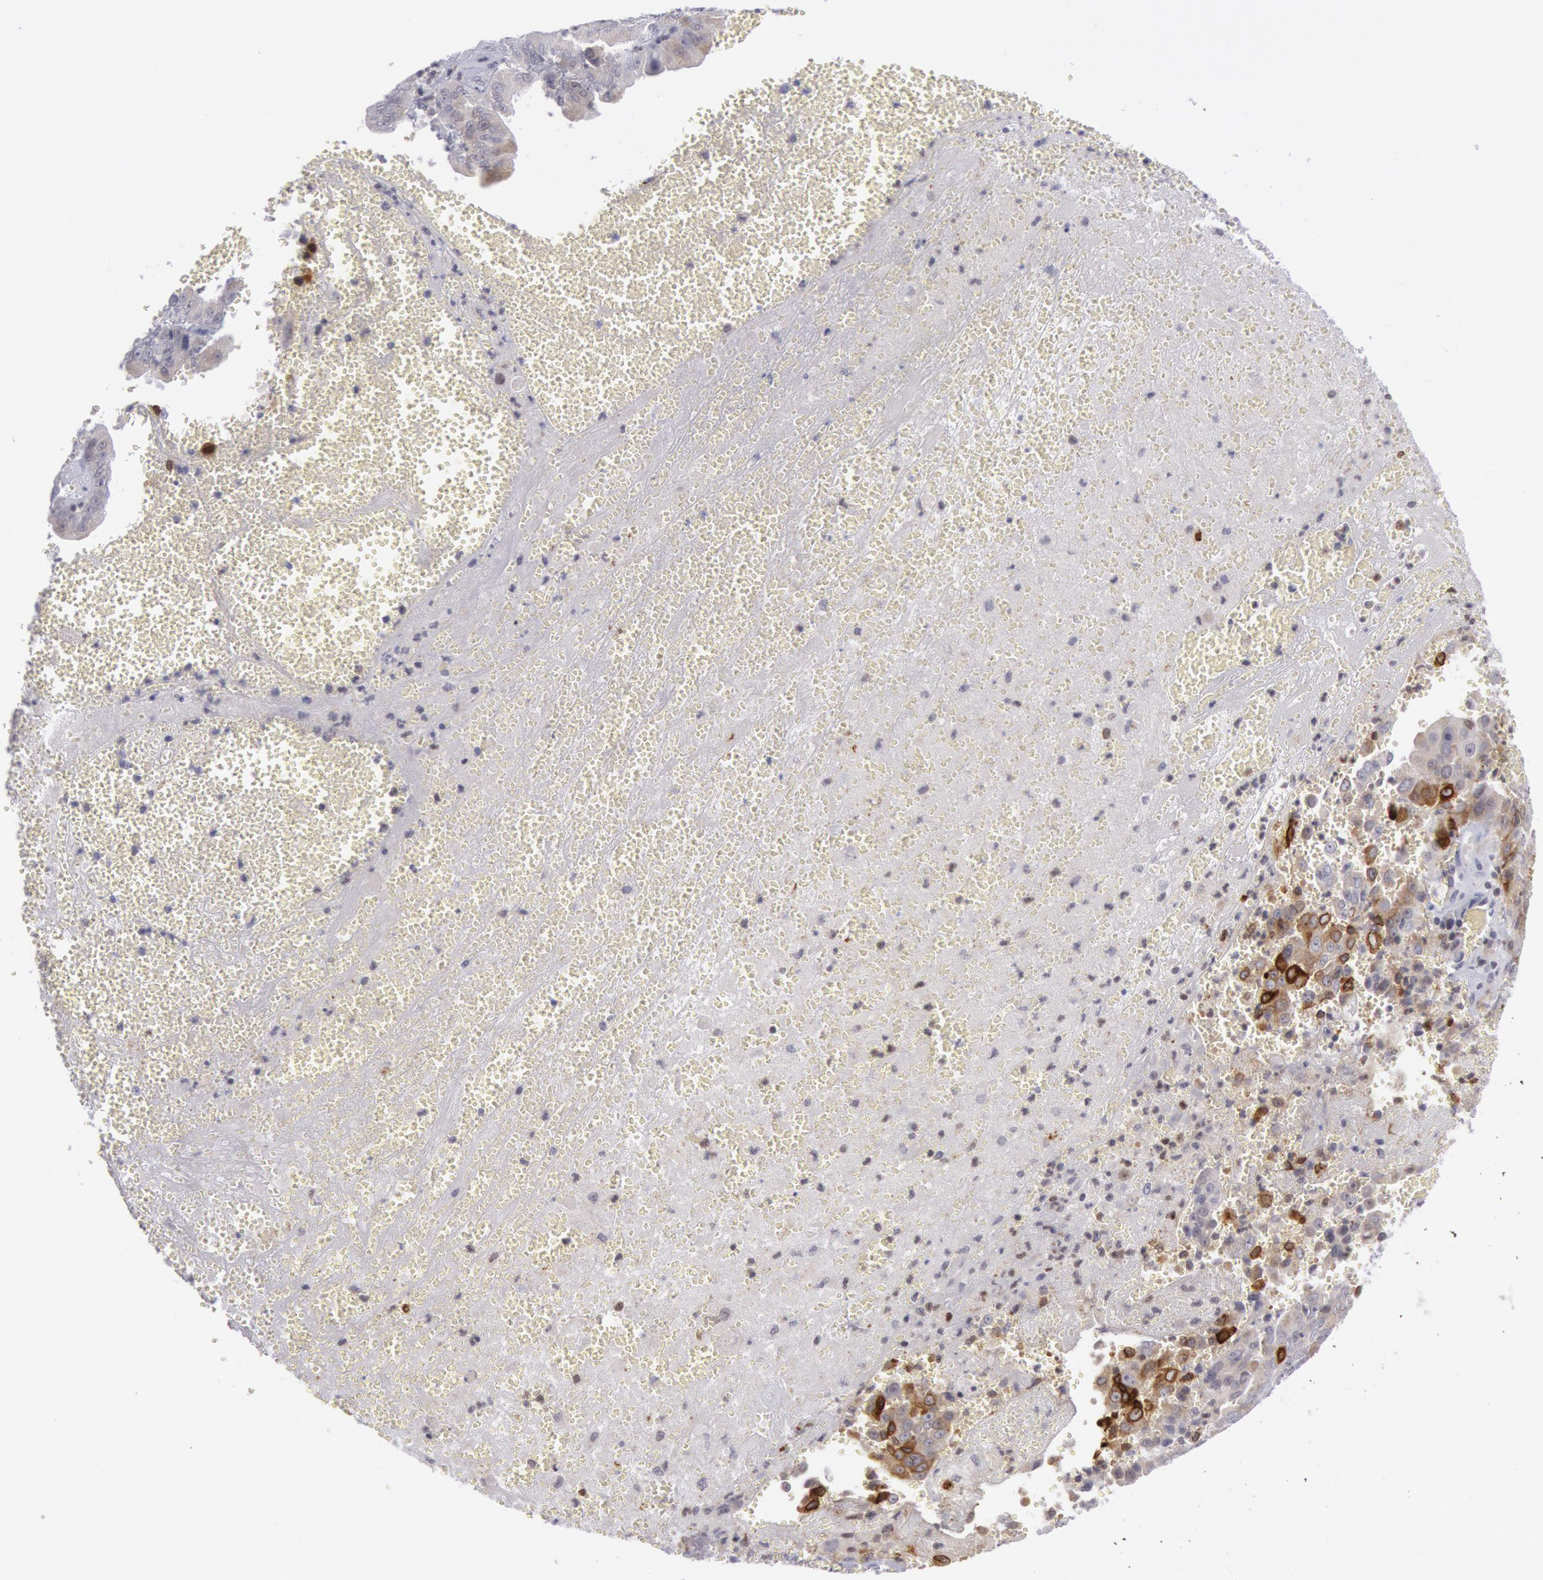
{"staining": {"intensity": "moderate", "quantity": "<25%", "location": "cytoplasmic/membranous"}, "tissue": "liver cancer", "cell_type": "Tumor cells", "image_type": "cancer", "snomed": [{"axis": "morphology", "description": "Cholangiocarcinoma"}, {"axis": "topography", "description": "Liver"}], "caption": "Liver cancer tissue demonstrates moderate cytoplasmic/membranous positivity in about <25% of tumor cells (Stains: DAB in brown, nuclei in blue, Microscopy: brightfield microscopy at high magnification).", "gene": "PTGS2", "patient": {"sex": "female", "age": 79}}